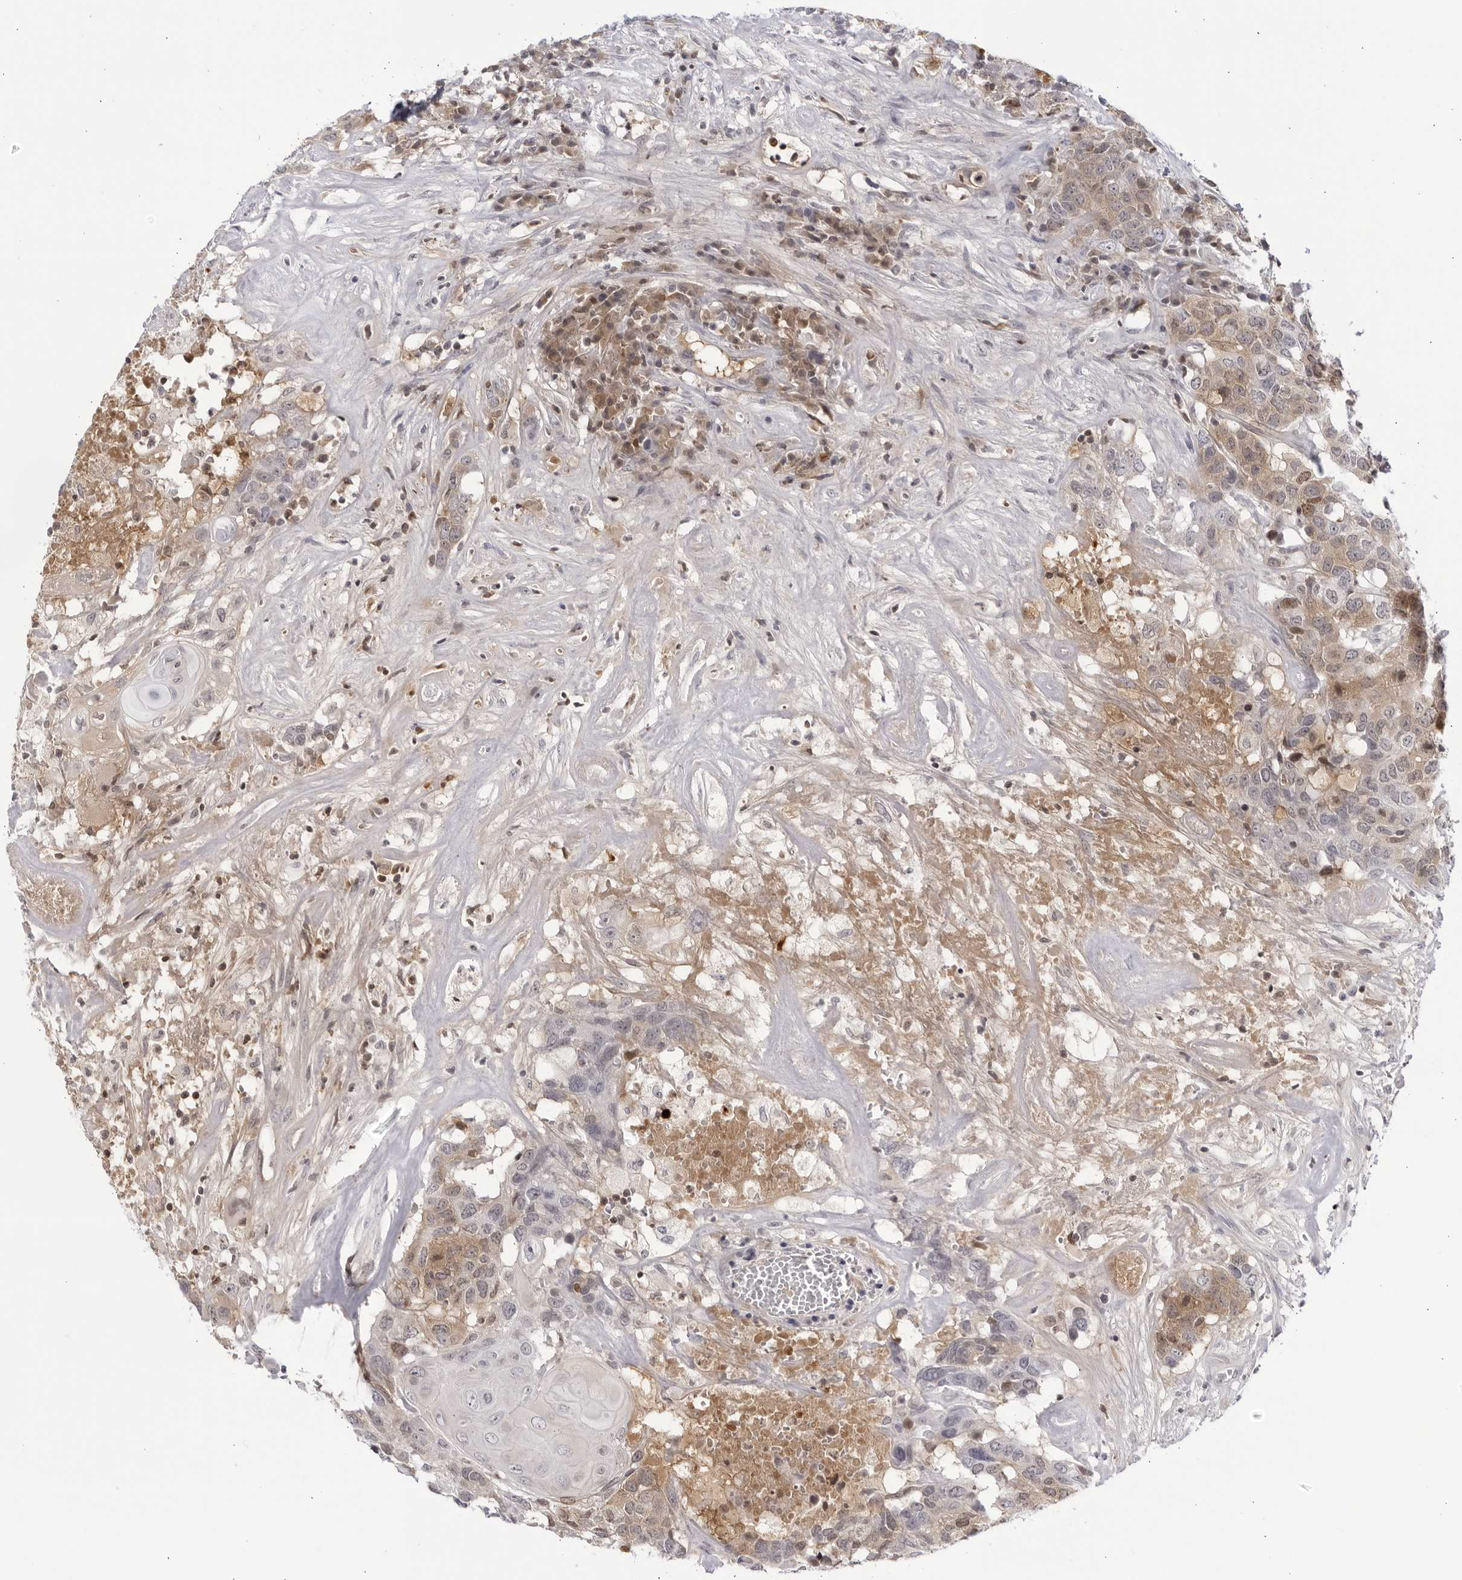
{"staining": {"intensity": "weak", "quantity": "25%-75%", "location": "cytoplasmic/membranous"}, "tissue": "head and neck cancer", "cell_type": "Tumor cells", "image_type": "cancer", "snomed": [{"axis": "morphology", "description": "Squamous cell carcinoma, NOS"}, {"axis": "topography", "description": "Head-Neck"}], "caption": "Human head and neck cancer stained with a brown dye reveals weak cytoplasmic/membranous positive staining in approximately 25%-75% of tumor cells.", "gene": "CNBD1", "patient": {"sex": "male", "age": 66}}